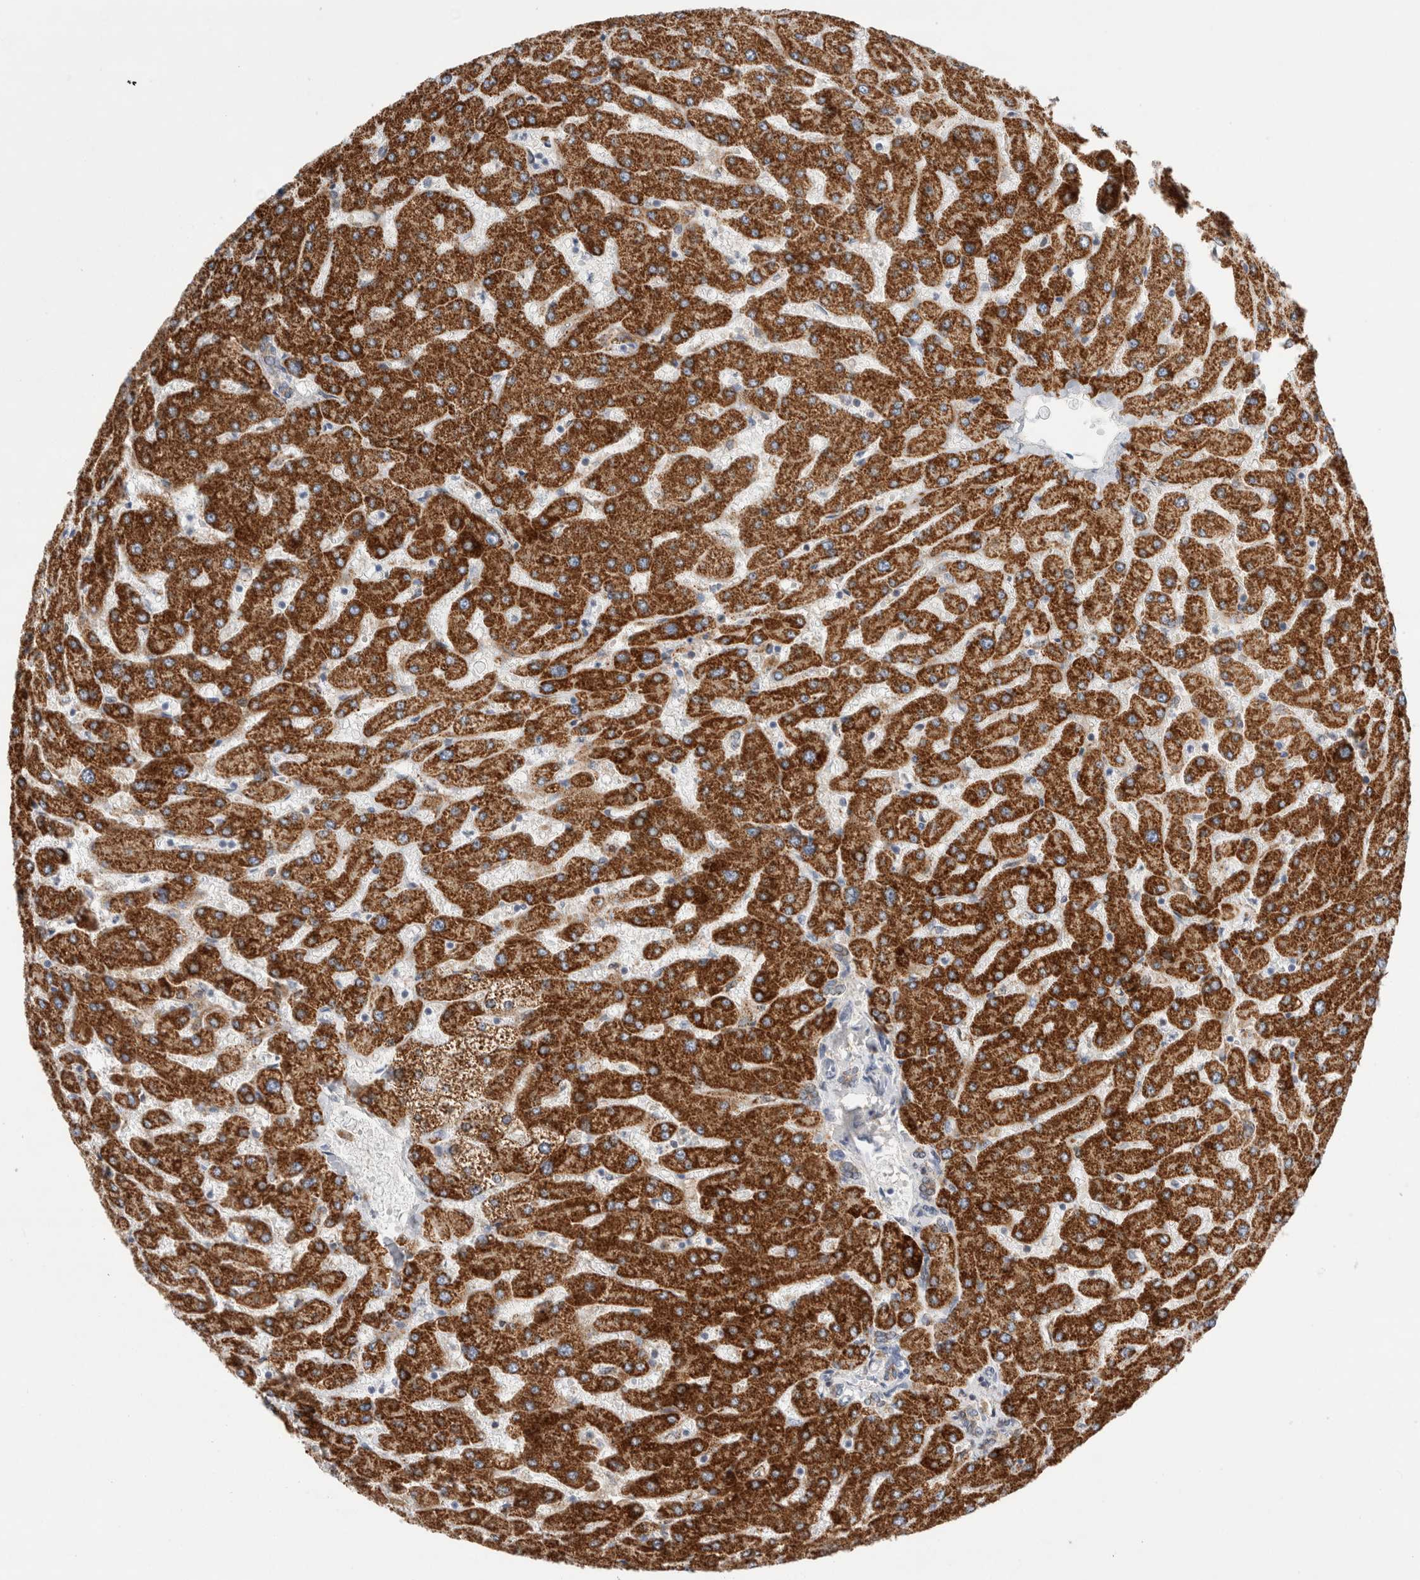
{"staining": {"intensity": "weak", "quantity": "<25%", "location": "cytoplasmic/membranous"}, "tissue": "liver", "cell_type": "Cholangiocytes", "image_type": "normal", "snomed": [{"axis": "morphology", "description": "Normal tissue, NOS"}, {"axis": "topography", "description": "Liver"}], "caption": "Immunohistochemistry (IHC) of normal liver displays no expression in cholangiocytes.", "gene": "ECHDC2", "patient": {"sex": "male", "age": 55}}